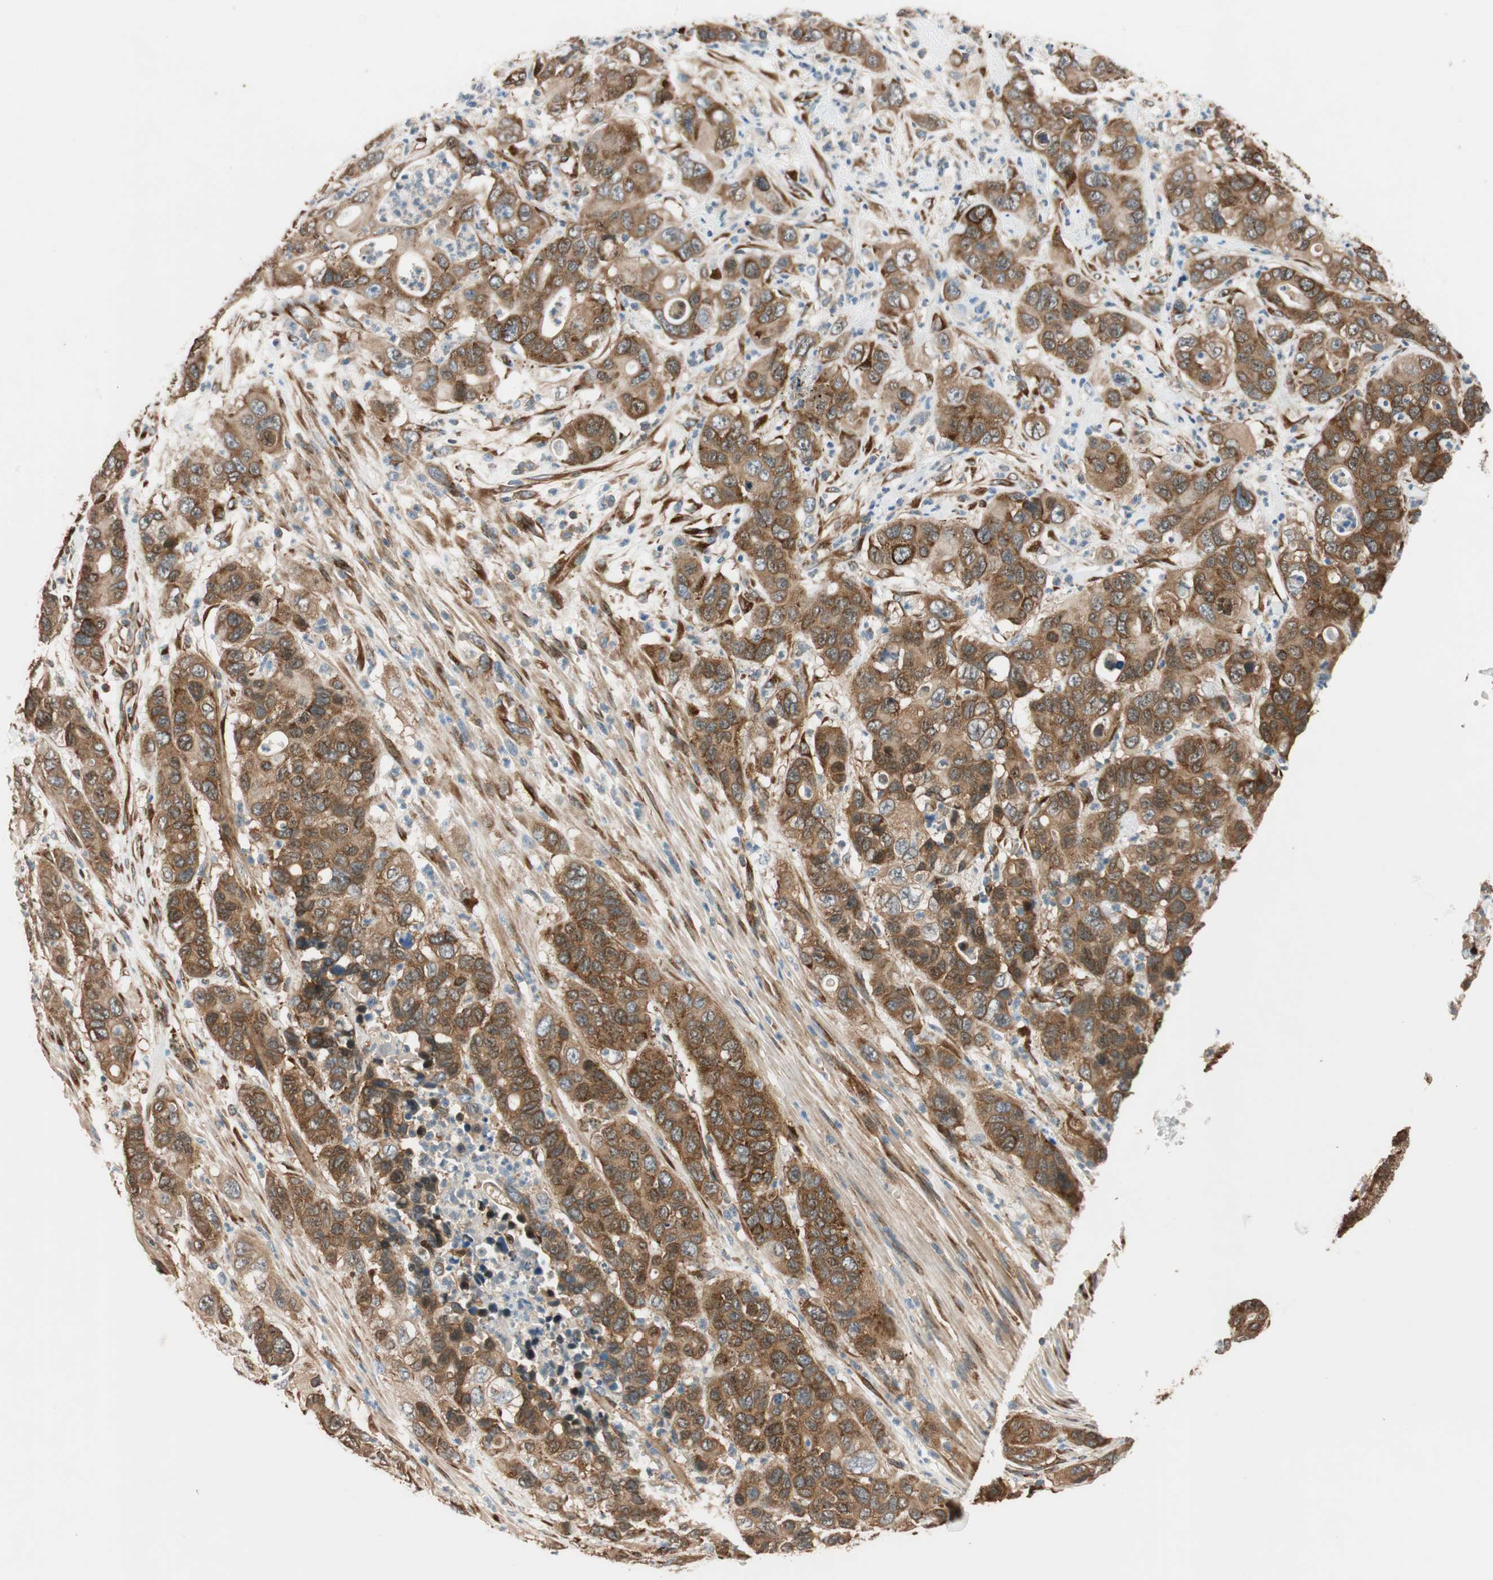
{"staining": {"intensity": "strong", "quantity": ">75%", "location": "cytoplasmic/membranous"}, "tissue": "pancreatic cancer", "cell_type": "Tumor cells", "image_type": "cancer", "snomed": [{"axis": "morphology", "description": "Adenocarcinoma, NOS"}, {"axis": "topography", "description": "Pancreas"}], "caption": "This image reveals immunohistochemistry (IHC) staining of pancreatic adenocarcinoma, with high strong cytoplasmic/membranous positivity in approximately >75% of tumor cells.", "gene": "WASL", "patient": {"sex": "female", "age": 71}}